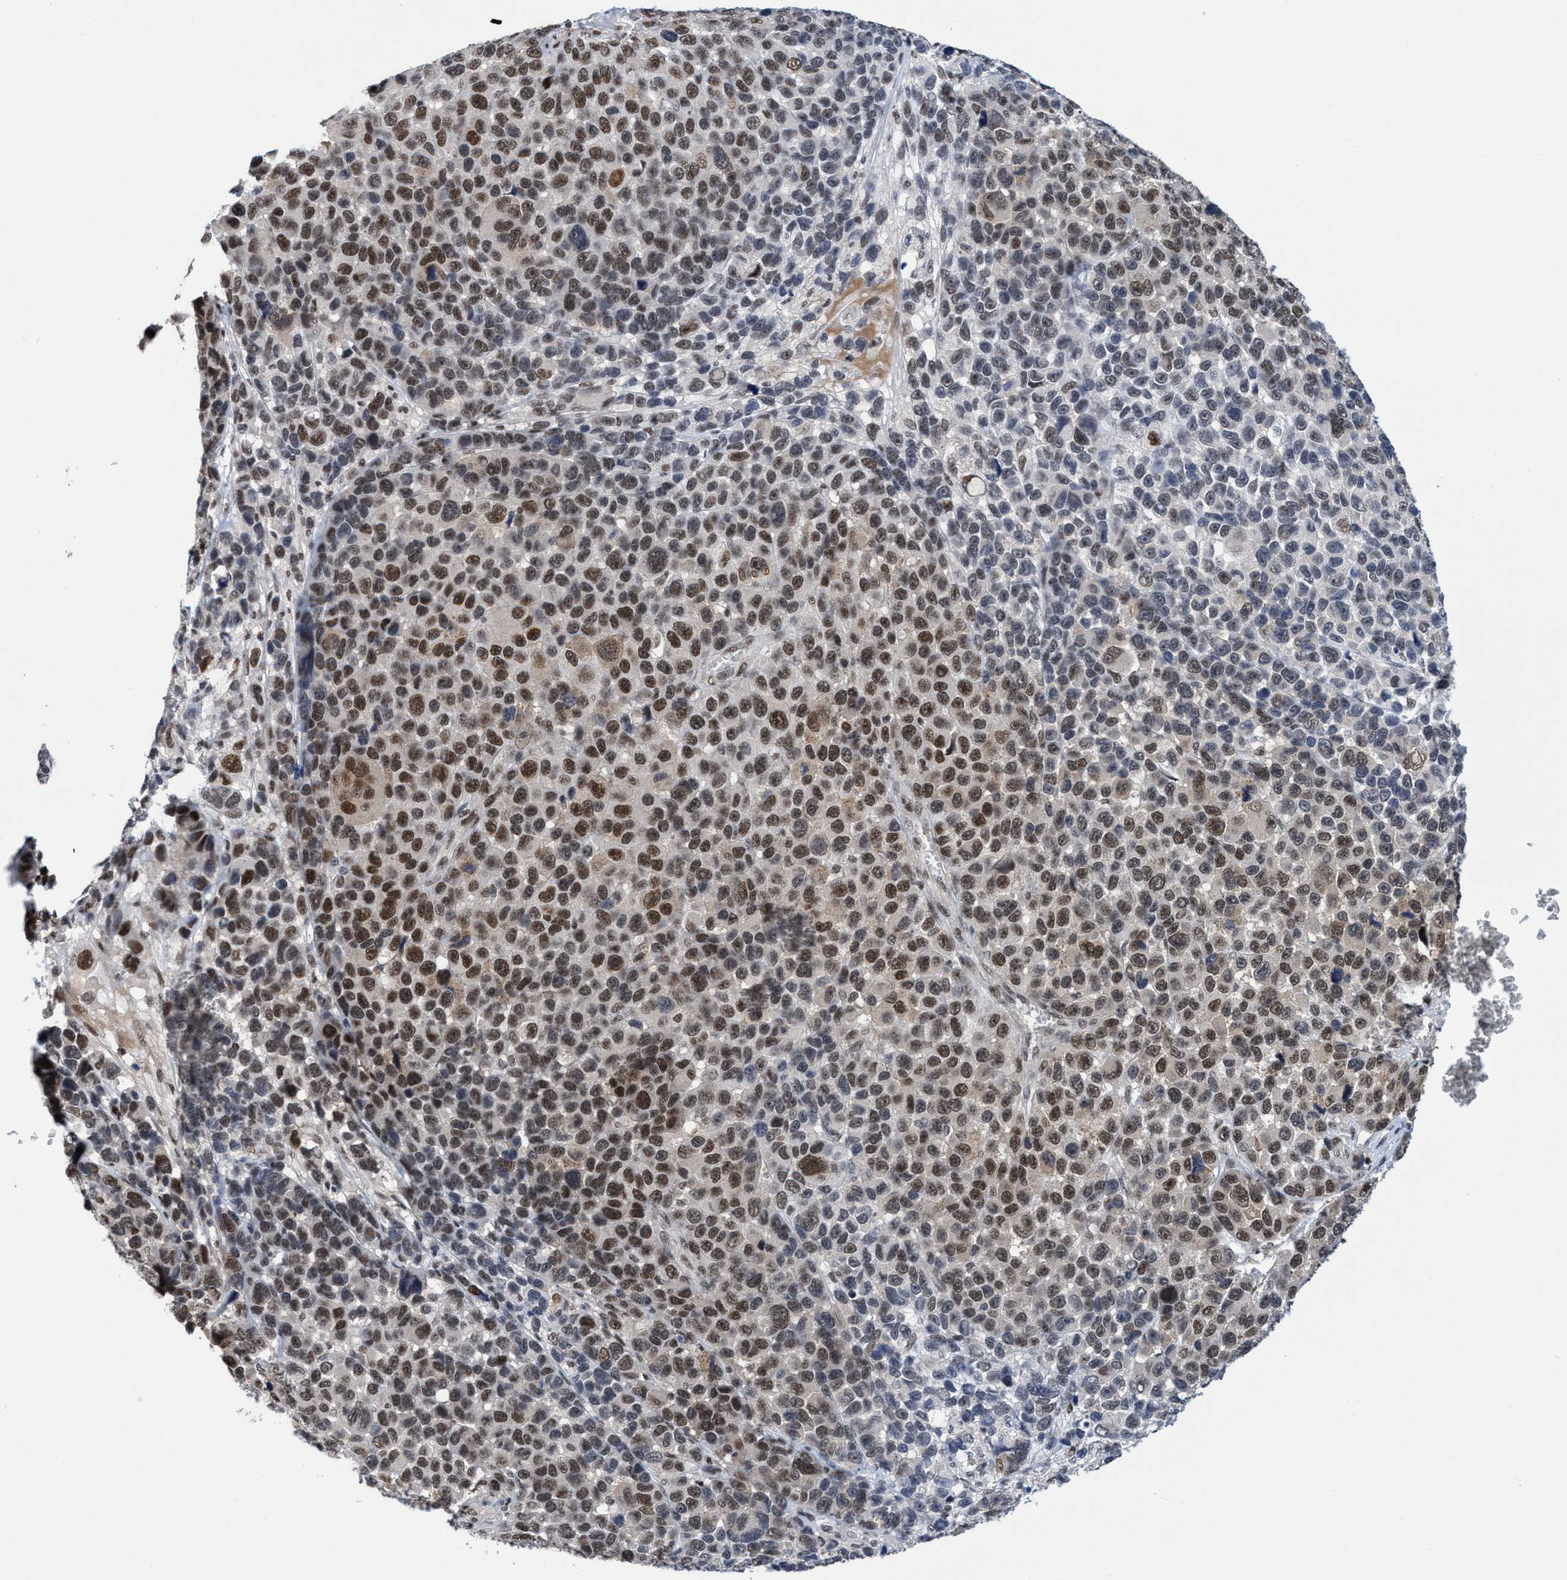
{"staining": {"intensity": "moderate", "quantity": ">75%", "location": "nuclear"}, "tissue": "melanoma", "cell_type": "Tumor cells", "image_type": "cancer", "snomed": [{"axis": "morphology", "description": "Malignant melanoma, NOS"}, {"axis": "topography", "description": "Skin"}], "caption": "Protein analysis of malignant melanoma tissue reveals moderate nuclear positivity in approximately >75% of tumor cells.", "gene": "C9orf78", "patient": {"sex": "male", "age": 53}}